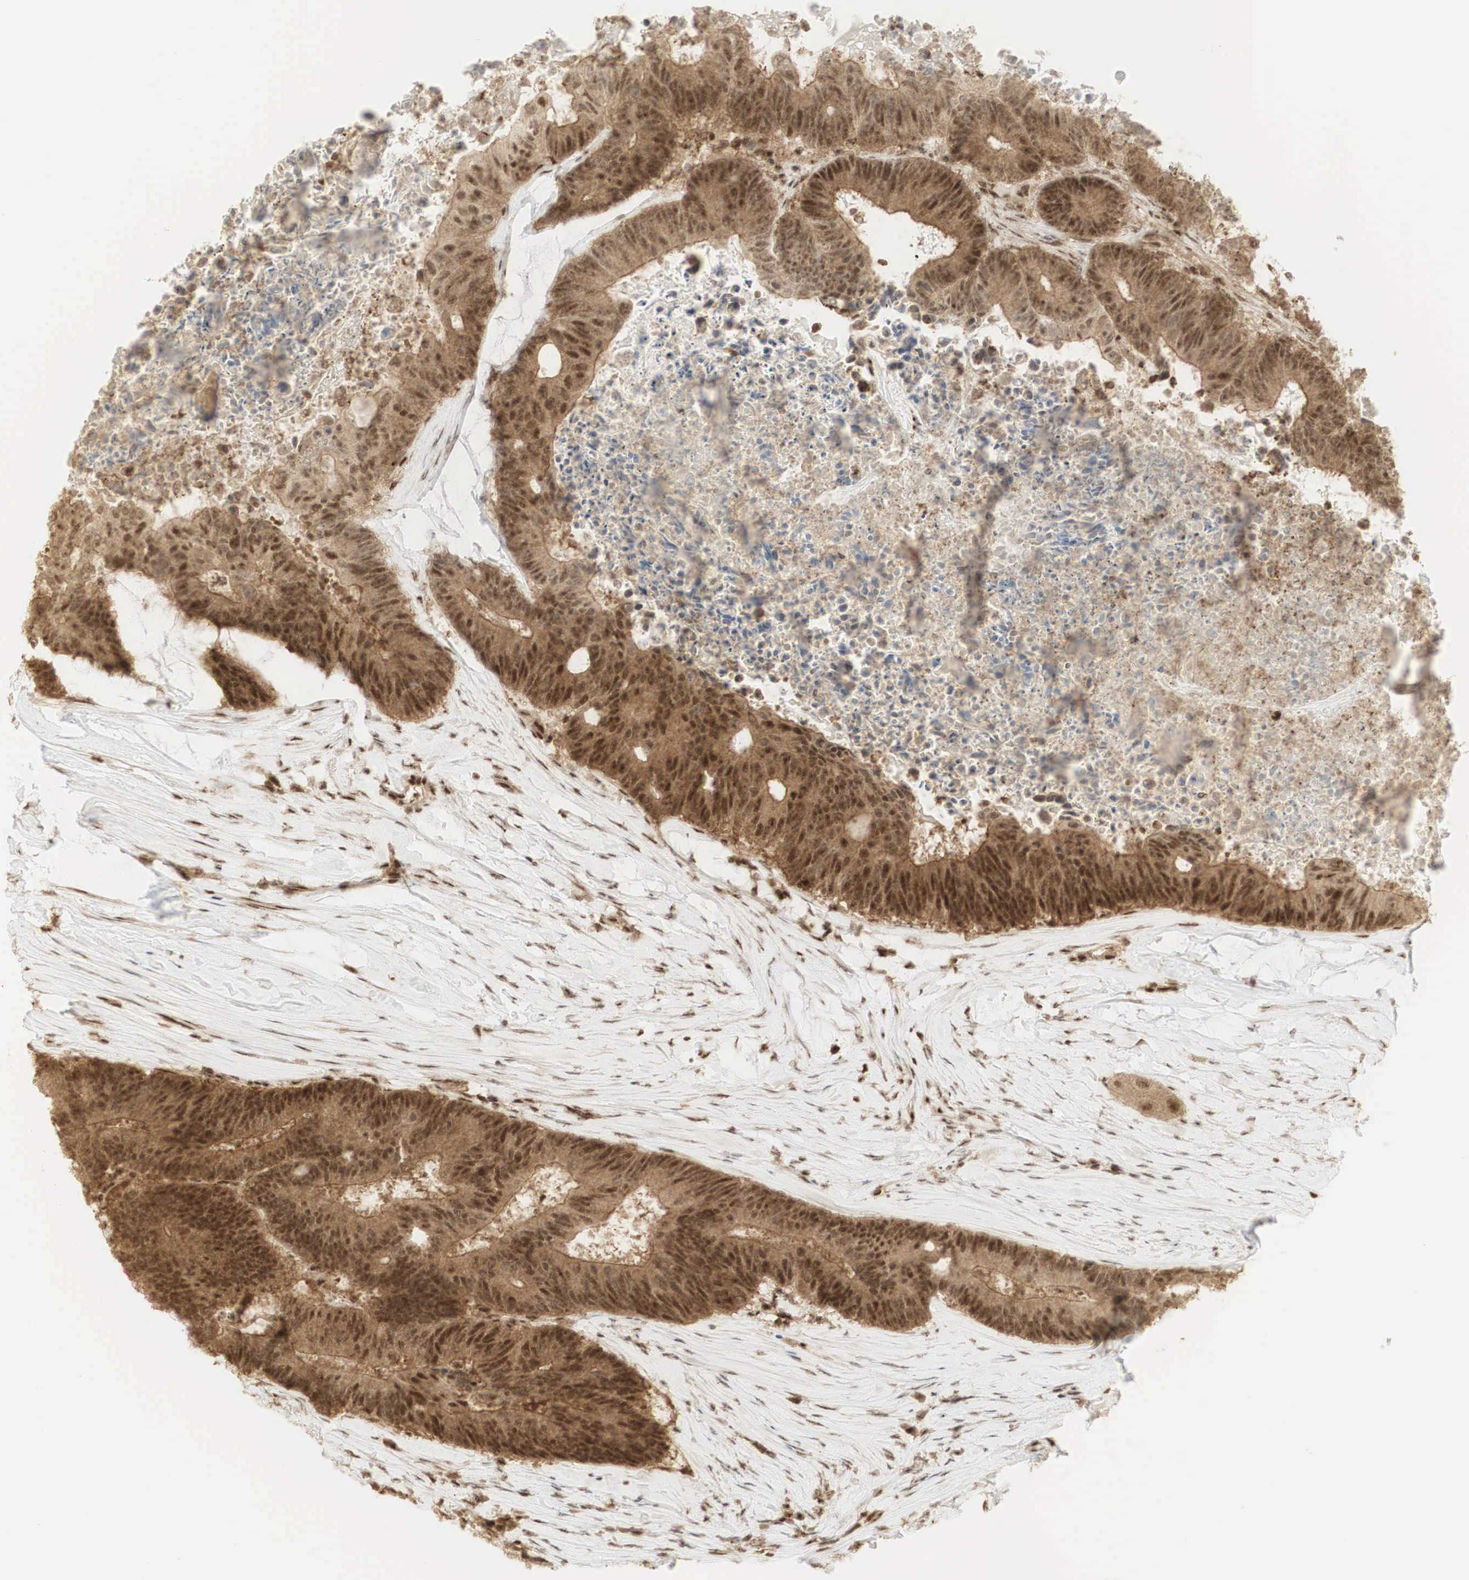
{"staining": {"intensity": "strong", "quantity": ">75%", "location": "cytoplasmic/membranous,nuclear"}, "tissue": "colorectal cancer", "cell_type": "Tumor cells", "image_type": "cancer", "snomed": [{"axis": "morphology", "description": "Adenocarcinoma, NOS"}, {"axis": "topography", "description": "Colon"}], "caption": "Immunohistochemistry (IHC) micrograph of neoplastic tissue: colorectal adenocarcinoma stained using IHC exhibits high levels of strong protein expression localized specifically in the cytoplasmic/membranous and nuclear of tumor cells, appearing as a cytoplasmic/membranous and nuclear brown color.", "gene": "RNF113A", "patient": {"sex": "male", "age": 65}}